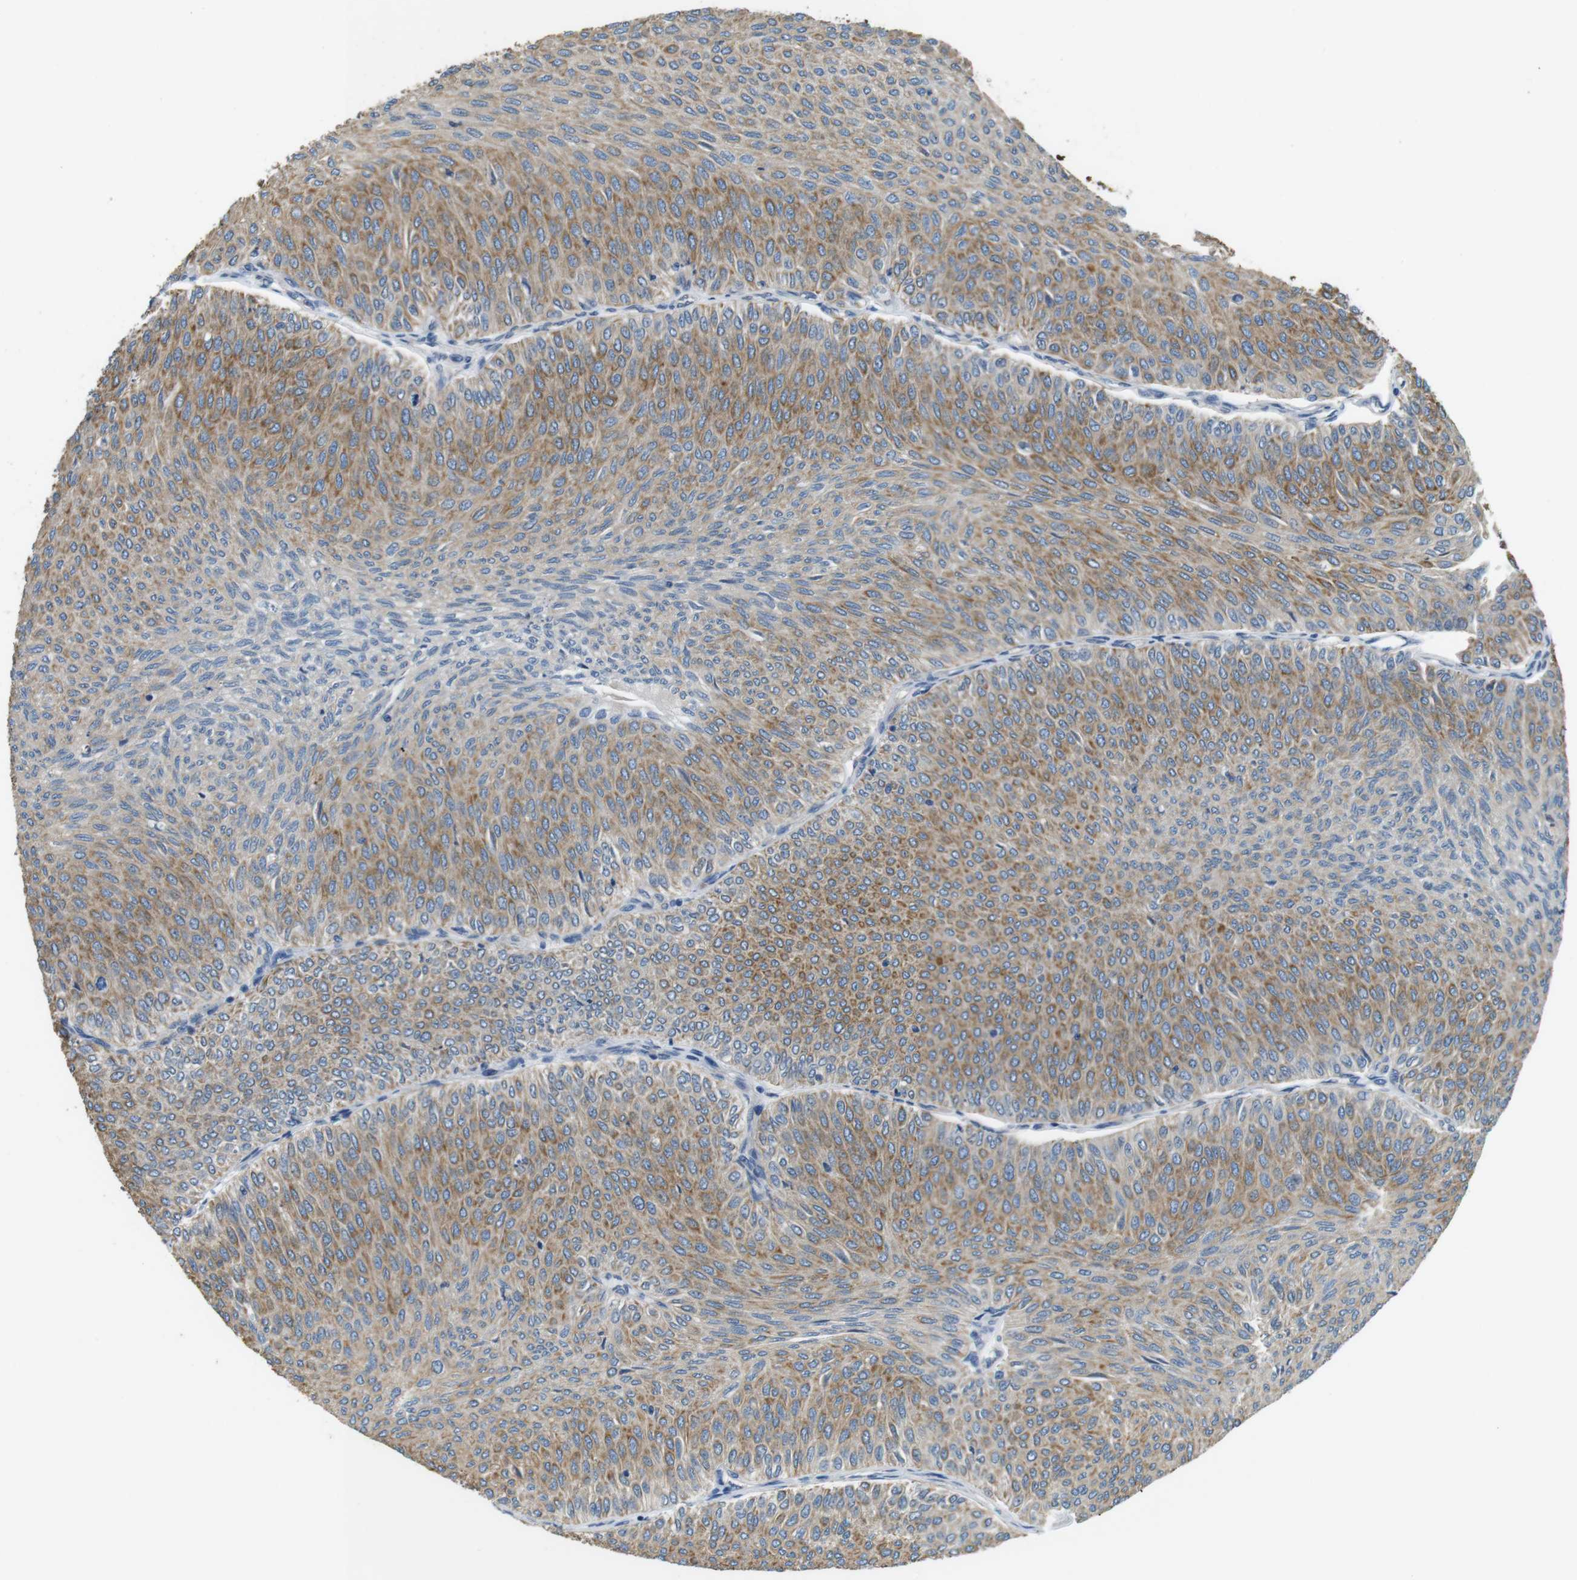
{"staining": {"intensity": "moderate", "quantity": ">75%", "location": "cytoplasmic/membranous"}, "tissue": "urothelial cancer", "cell_type": "Tumor cells", "image_type": "cancer", "snomed": [{"axis": "morphology", "description": "Urothelial carcinoma, Low grade"}, {"axis": "topography", "description": "Urinary bladder"}], "caption": "Immunohistochemical staining of urothelial carcinoma (low-grade) shows medium levels of moderate cytoplasmic/membranous protein staining in approximately >75% of tumor cells.", "gene": "UNC5CL", "patient": {"sex": "male", "age": 78}}